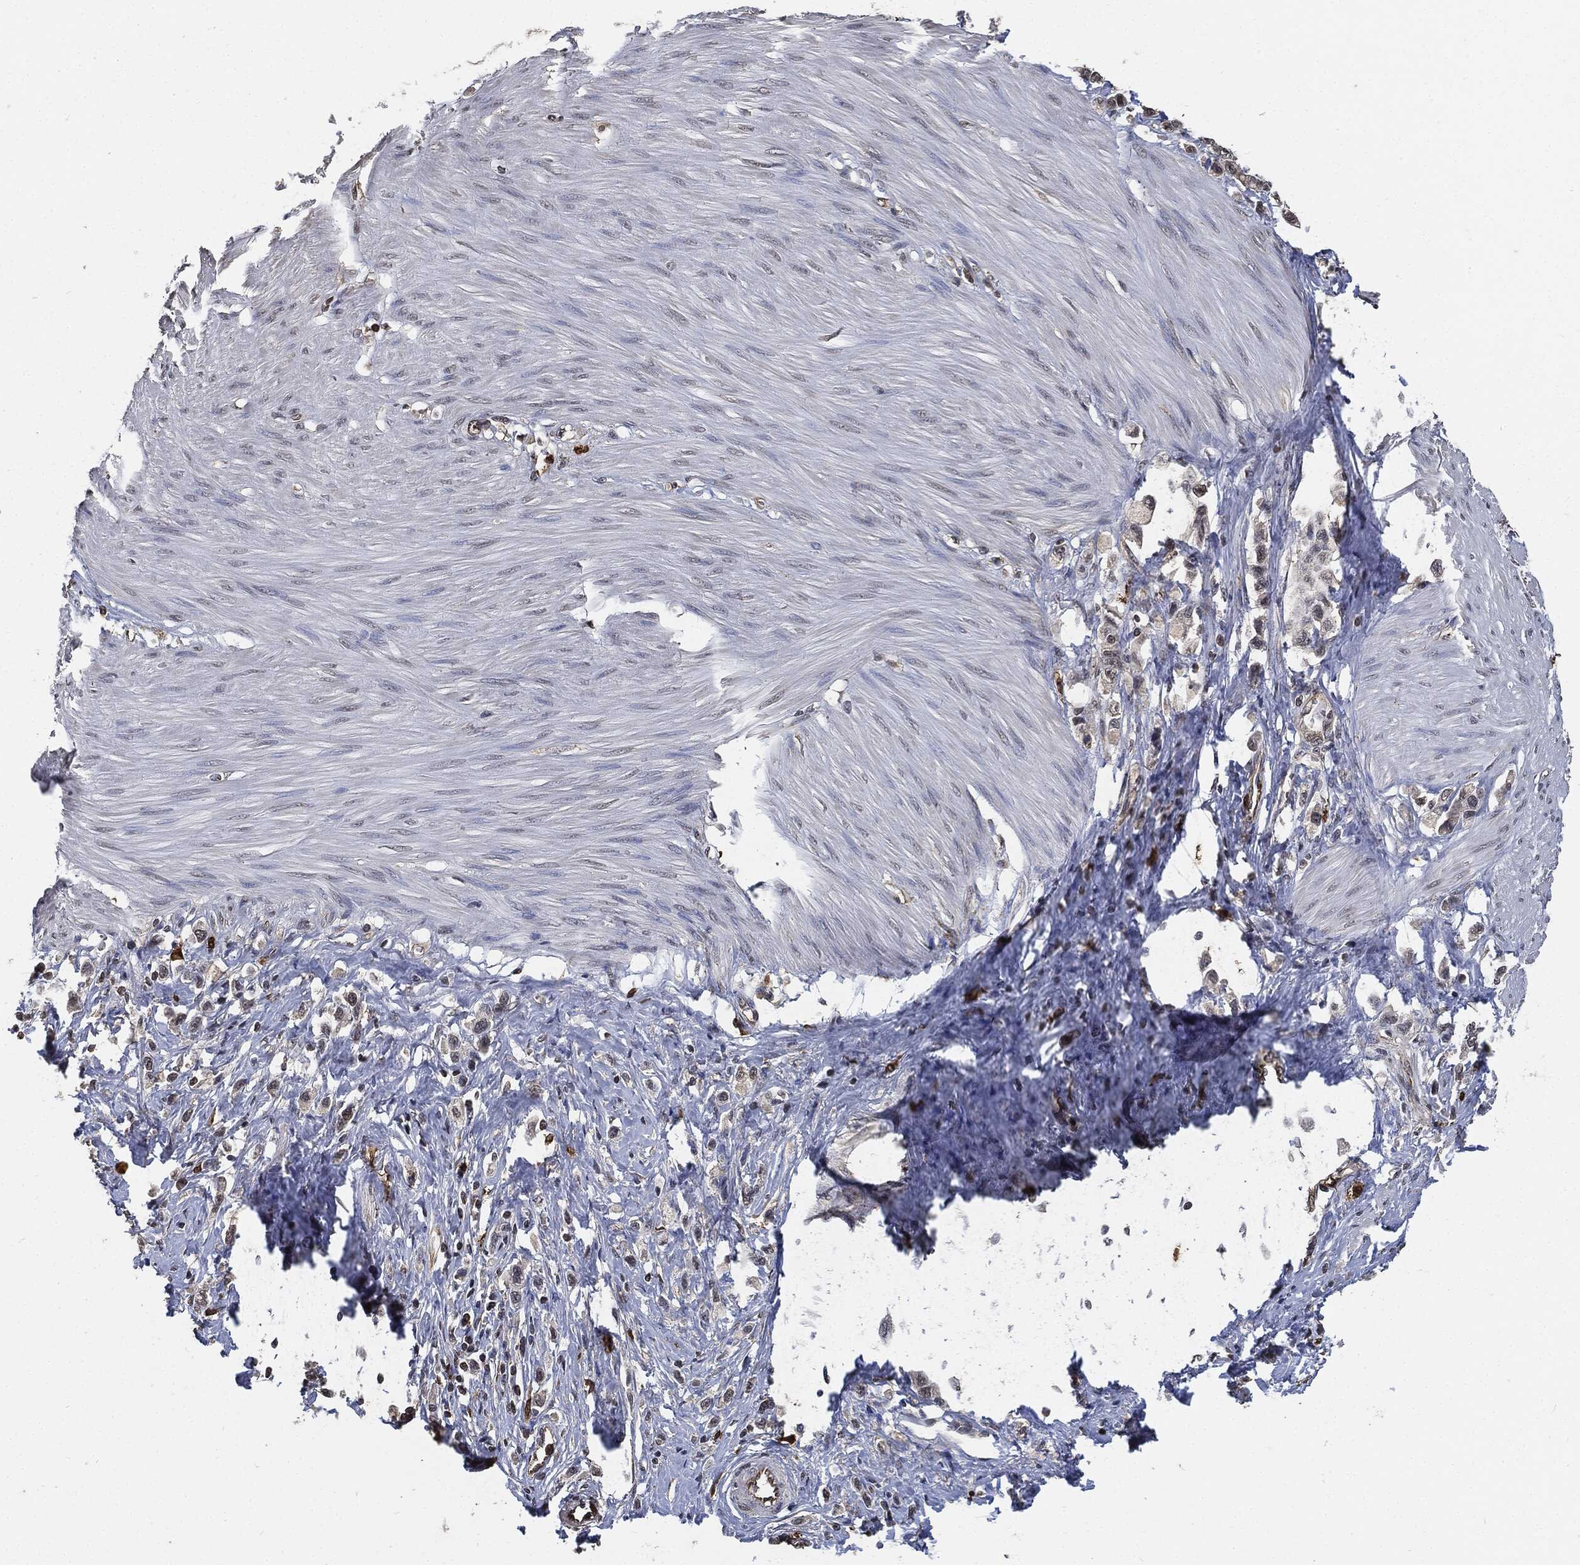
{"staining": {"intensity": "negative", "quantity": "none", "location": "none"}, "tissue": "stomach cancer", "cell_type": "Tumor cells", "image_type": "cancer", "snomed": [{"axis": "morphology", "description": "Normal tissue, NOS"}, {"axis": "morphology", "description": "Adenocarcinoma, NOS"}, {"axis": "morphology", "description": "Adenocarcinoma, High grade"}, {"axis": "topography", "description": "Stomach, upper"}, {"axis": "topography", "description": "Stomach"}], "caption": "Tumor cells show no significant protein staining in stomach cancer.", "gene": "S100A9", "patient": {"sex": "female", "age": 65}}